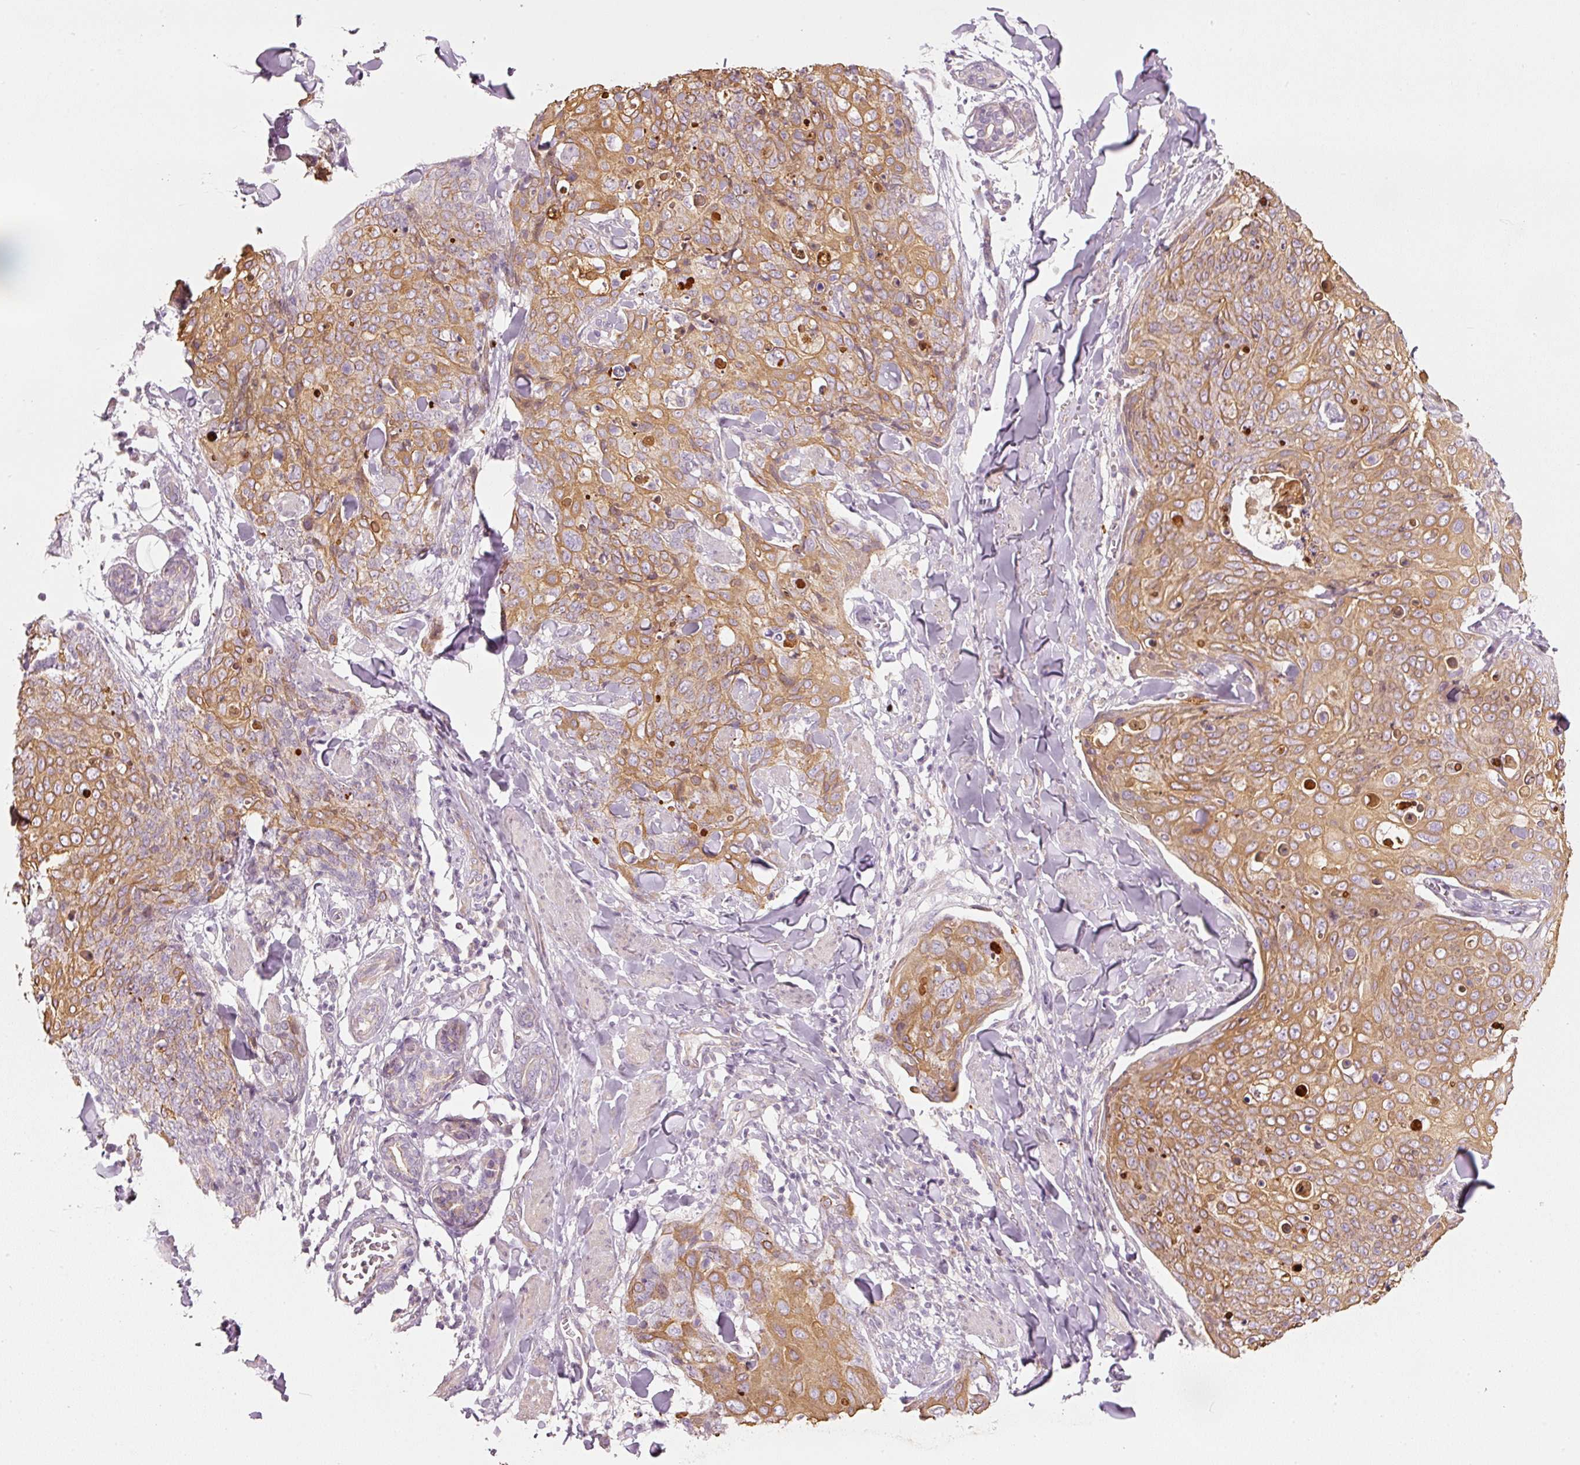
{"staining": {"intensity": "moderate", "quantity": ">75%", "location": "cytoplasmic/membranous"}, "tissue": "skin cancer", "cell_type": "Tumor cells", "image_type": "cancer", "snomed": [{"axis": "morphology", "description": "Squamous cell carcinoma, NOS"}, {"axis": "topography", "description": "Skin"}, {"axis": "topography", "description": "Vulva"}], "caption": "A brown stain labels moderate cytoplasmic/membranous expression of a protein in human skin squamous cell carcinoma tumor cells. (IHC, brightfield microscopy, high magnification).", "gene": "SLC20A1", "patient": {"sex": "female", "age": 85}}